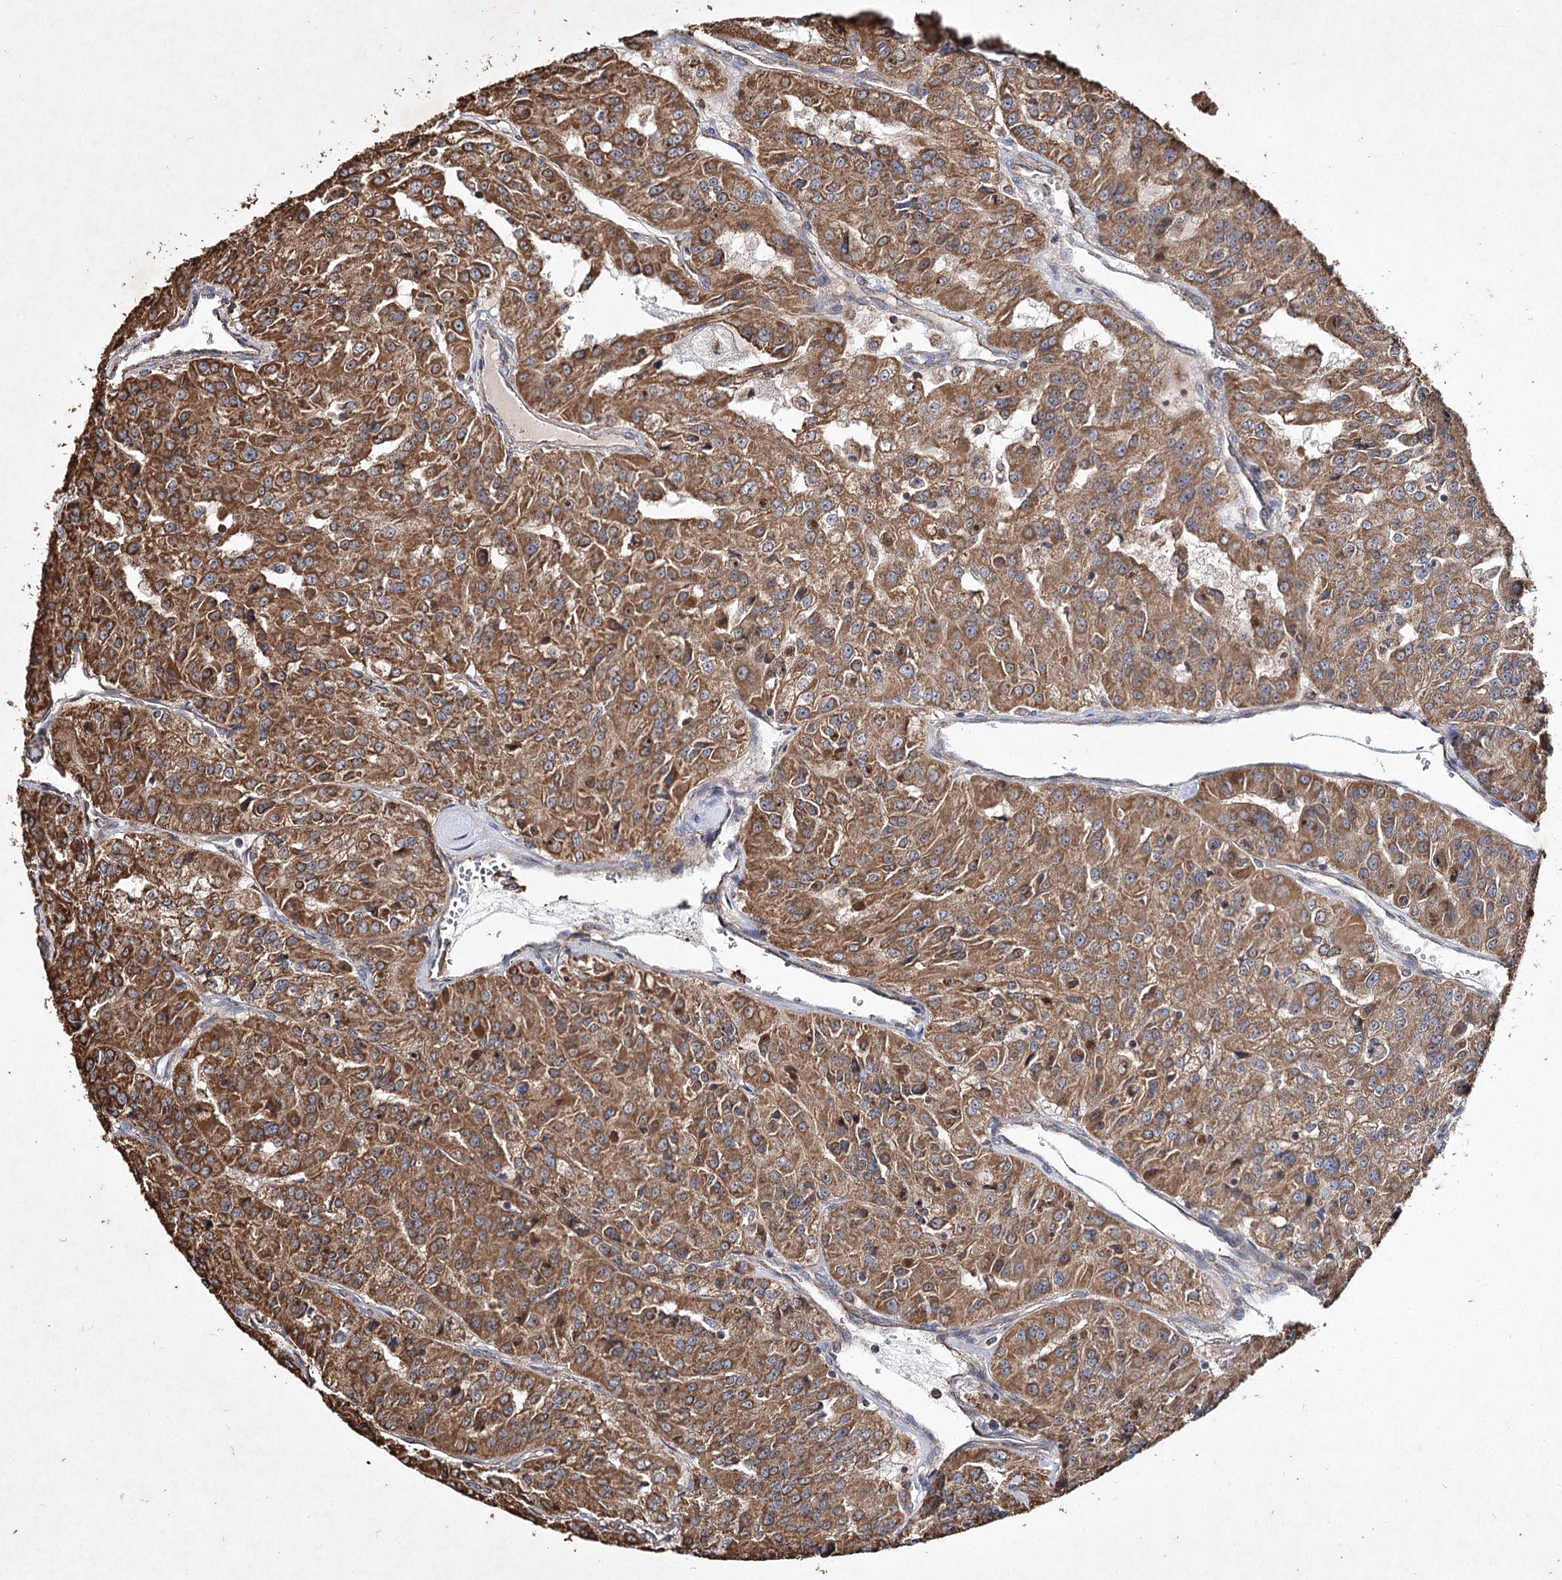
{"staining": {"intensity": "moderate", "quantity": ">75%", "location": "cytoplasmic/membranous"}, "tissue": "renal cancer", "cell_type": "Tumor cells", "image_type": "cancer", "snomed": [{"axis": "morphology", "description": "Adenocarcinoma, NOS"}, {"axis": "topography", "description": "Kidney"}], "caption": "The histopathology image reveals a brown stain indicating the presence of a protein in the cytoplasmic/membranous of tumor cells in renal adenocarcinoma.", "gene": "PIK3CB", "patient": {"sex": "female", "age": 63}}